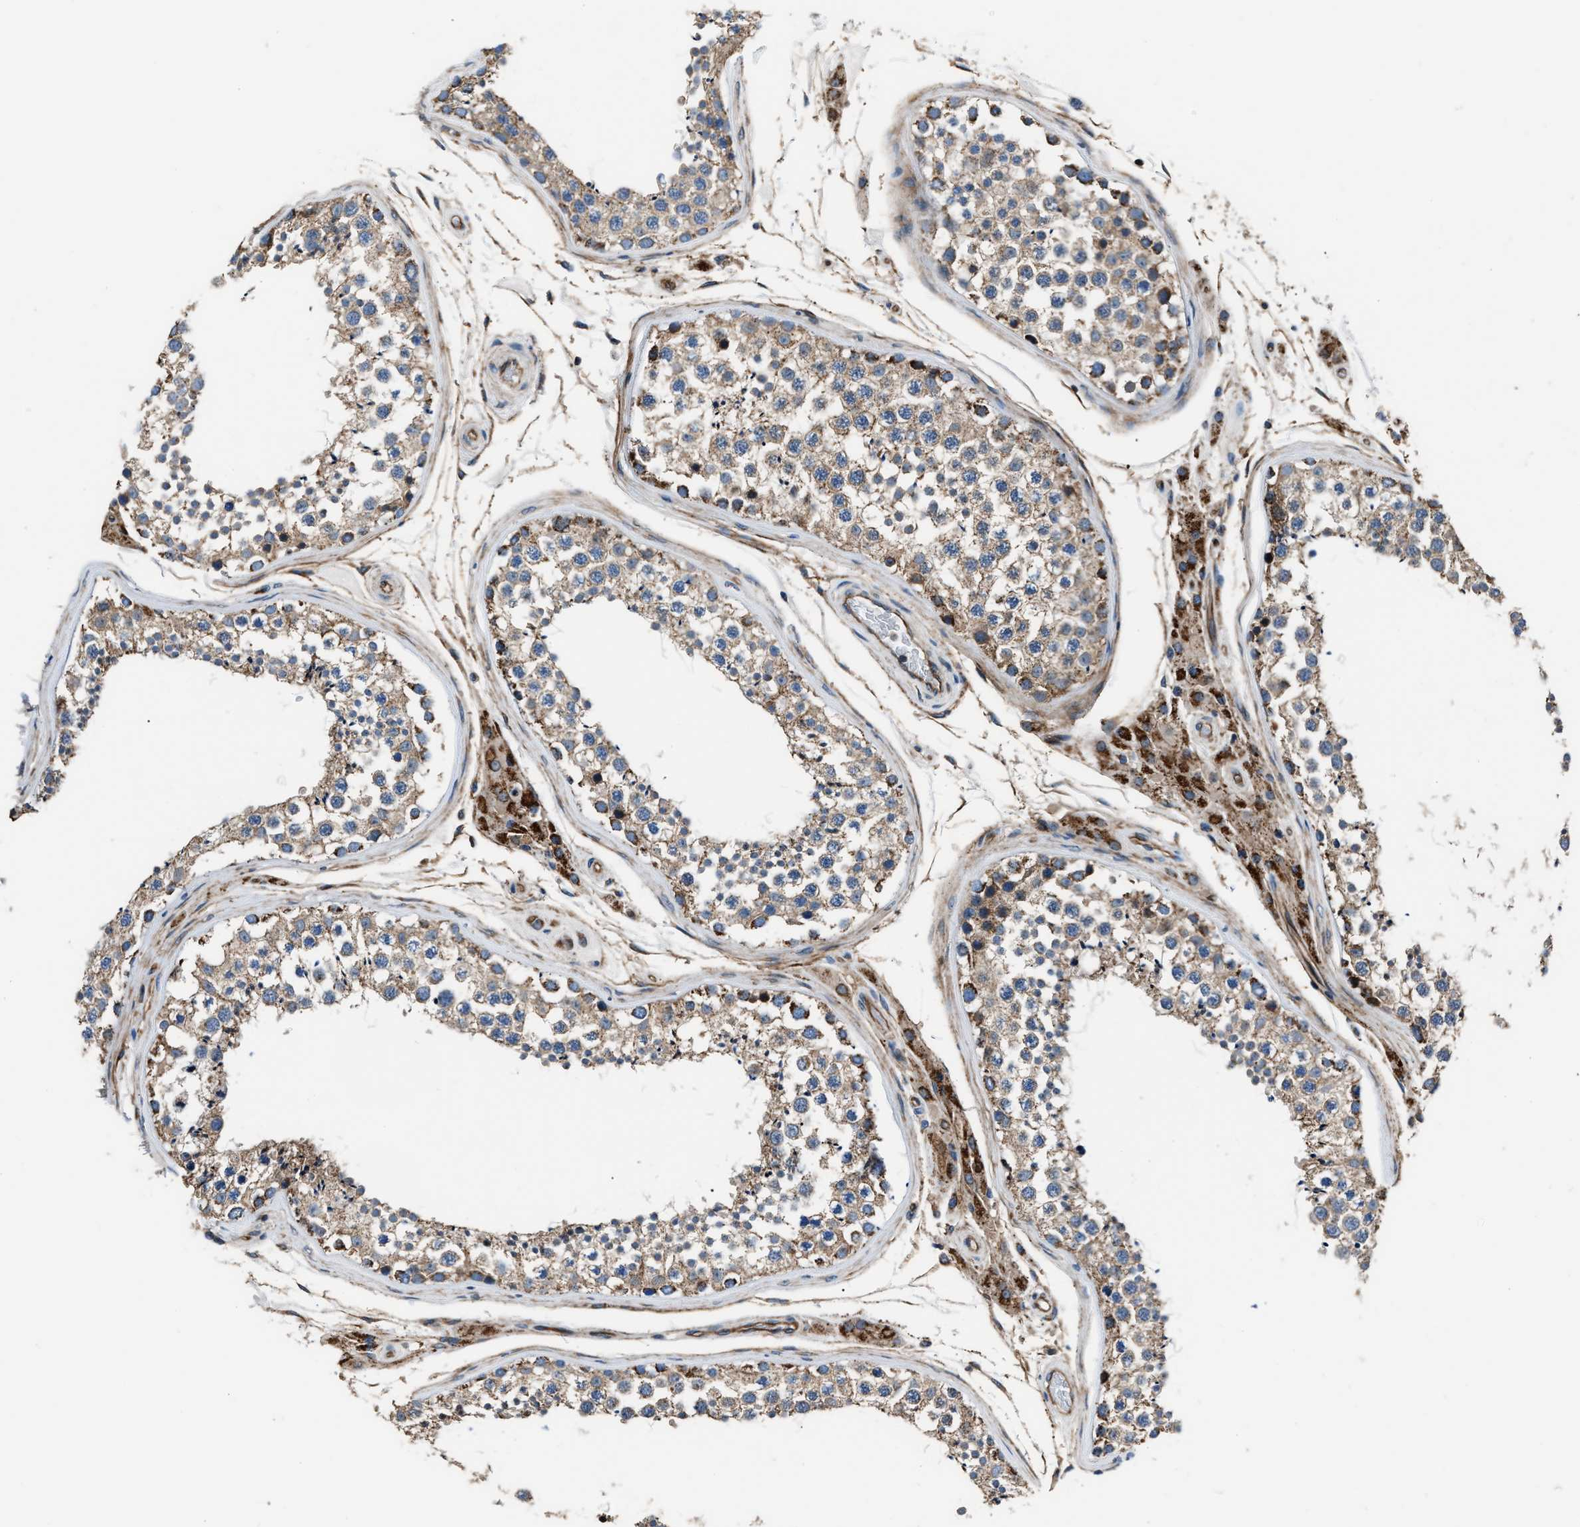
{"staining": {"intensity": "moderate", "quantity": ">75%", "location": "cytoplasmic/membranous"}, "tissue": "testis", "cell_type": "Cells in seminiferous ducts", "image_type": "normal", "snomed": [{"axis": "morphology", "description": "Normal tissue, NOS"}, {"axis": "topography", "description": "Testis"}], "caption": "Cells in seminiferous ducts demonstrate moderate cytoplasmic/membranous positivity in about >75% of cells in benign testis.", "gene": "ENSG00000281039", "patient": {"sex": "male", "age": 46}}